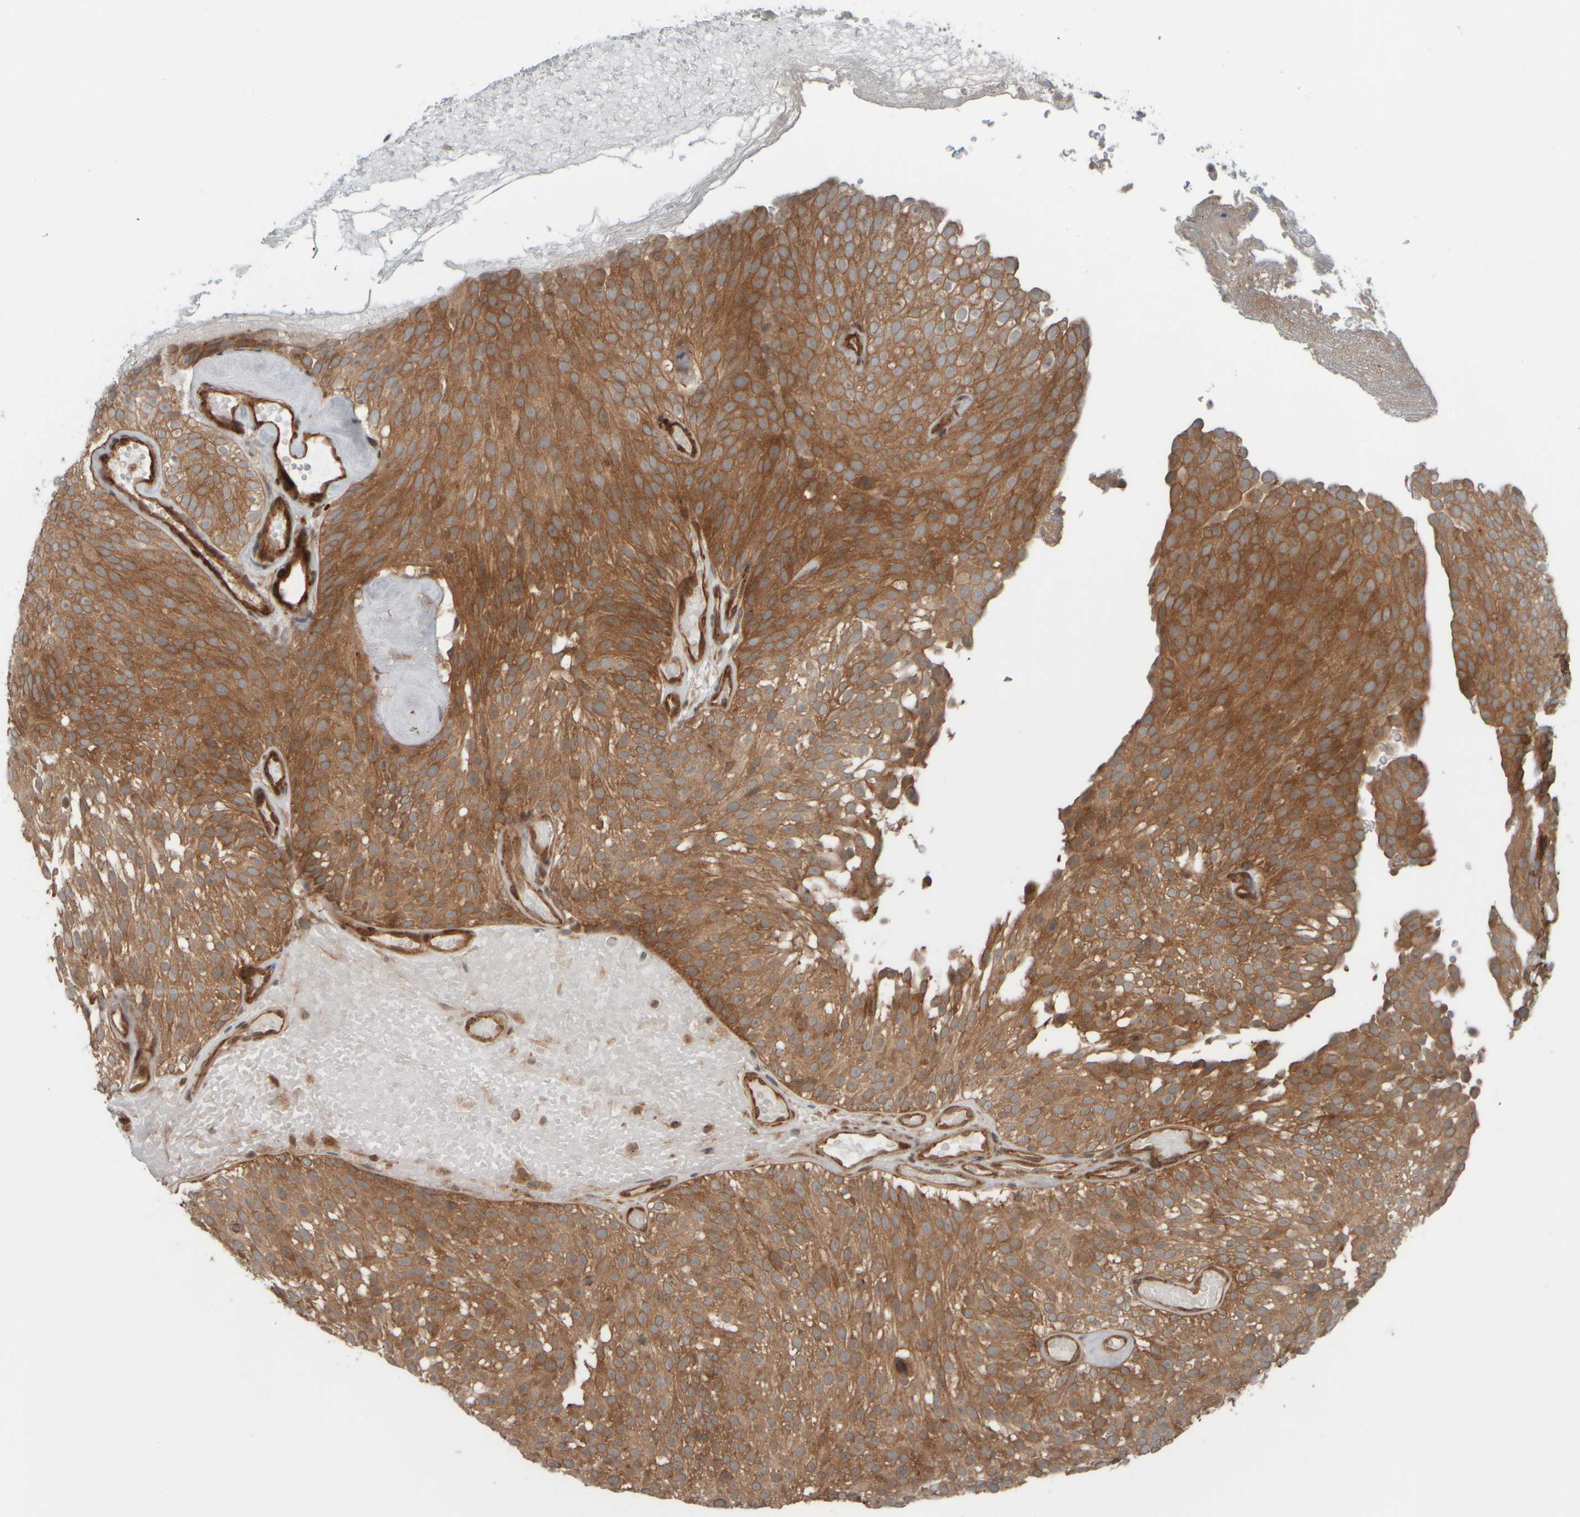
{"staining": {"intensity": "moderate", "quantity": ">75%", "location": "cytoplasmic/membranous"}, "tissue": "urothelial cancer", "cell_type": "Tumor cells", "image_type": "cancer", "snomed": [{"axis": "morphology", "description": "Urothelial carcinoma, Low grade"}, {"axis": "topography", "description": "Urinary bladder"}], "caption": "Immunohistochemical staining of urothelial cancer shows medium levels of moderate cytoplasmic/membranous staining in approximately >75% of tumor cells.", "gene": "GIGYF1", "patient": {"sex": "male", "age": 78}}